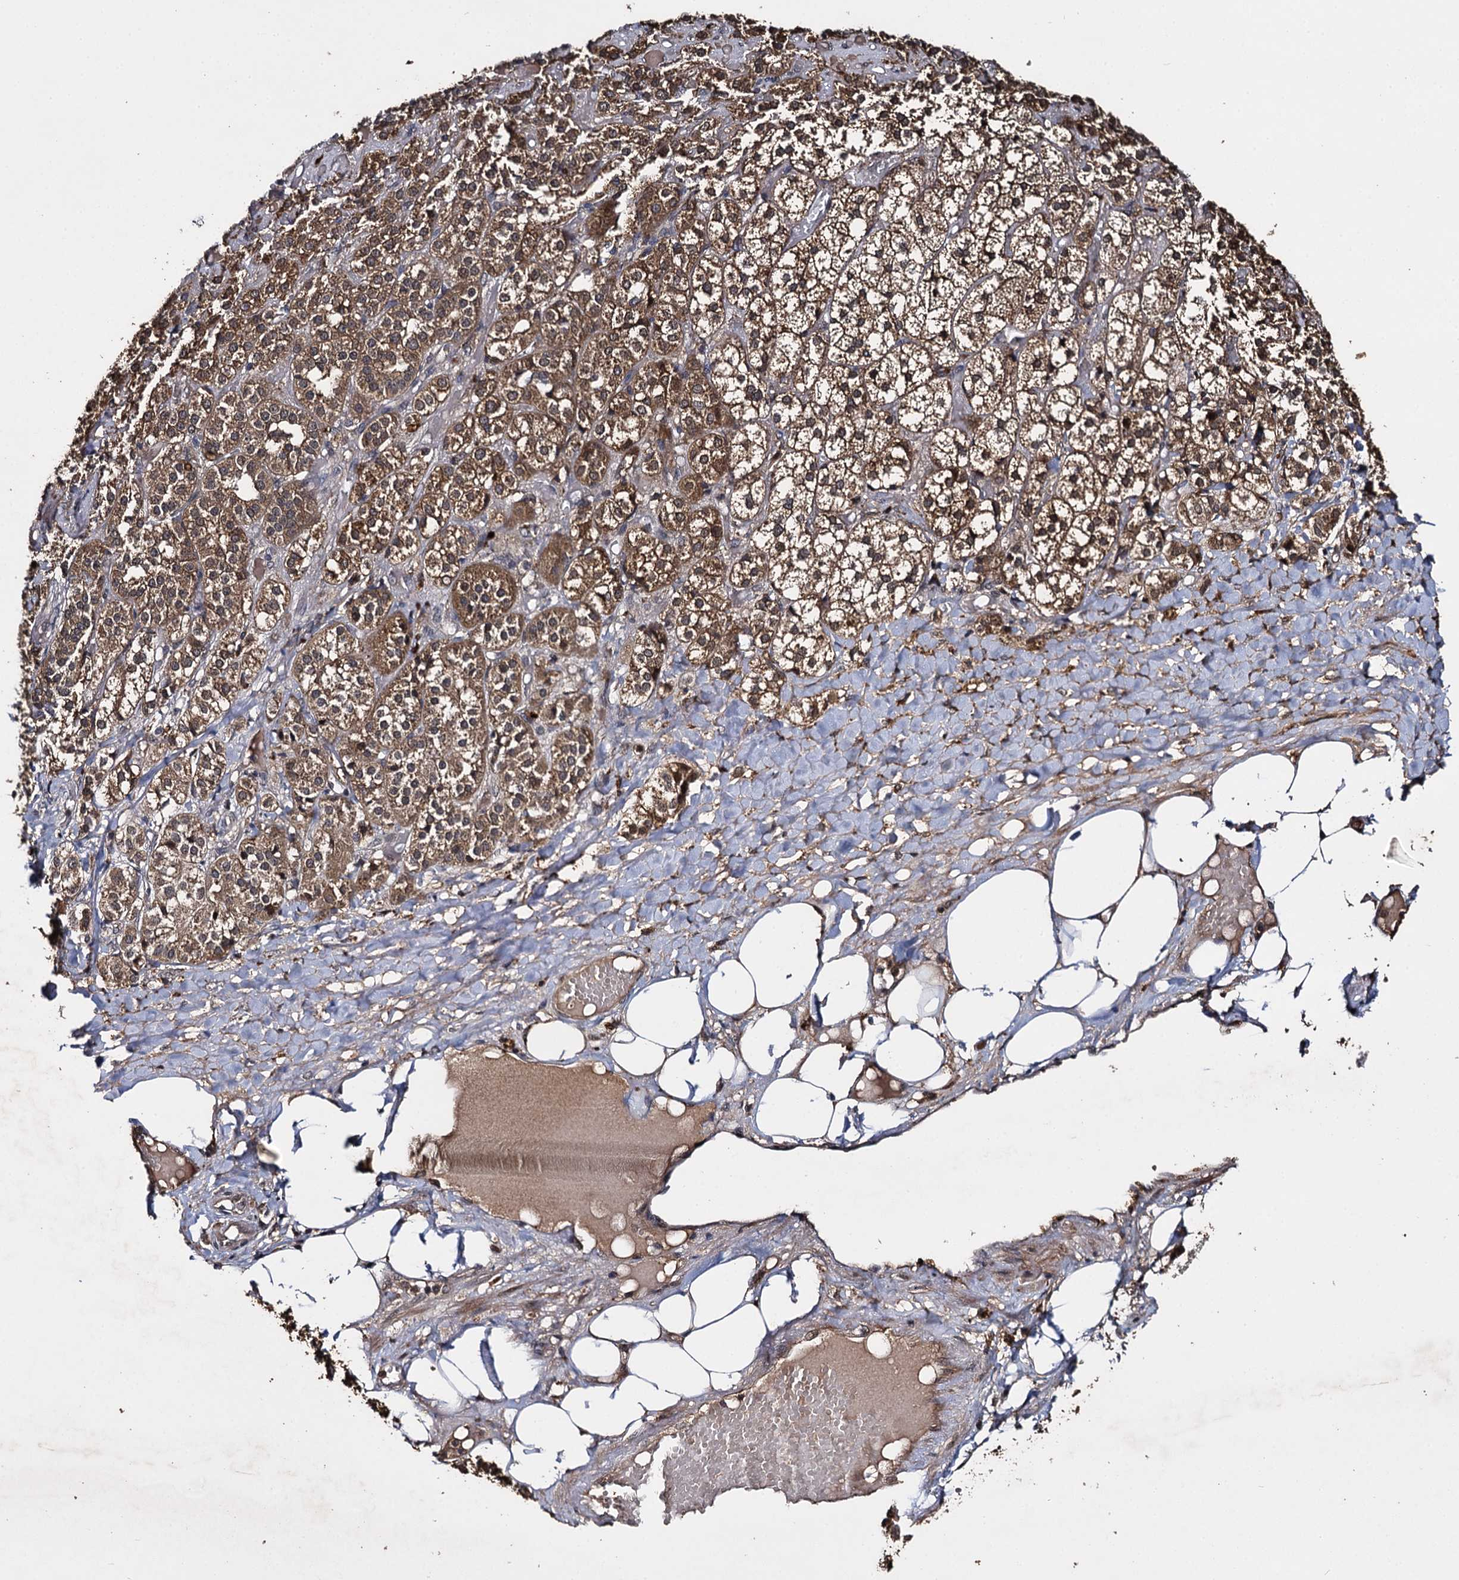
{"staining": {"intensity": "strong", "quantity": ">75%", "location": "cytoplasmic/membranous"}, "tissue": "adrenal gland", "cell_type": "Glandular cells", "image_type": "normal", "snomed": [{"axis": "morphology", "description": "Normal tissue, NOS"}, {"axis": "topography", "description": "Adrenal gland"}], "caption": "Immunohistochemistry image of normal human adrenal gland stained for a protein (brown), which exhibits high levels of strong cytoplasmic/membranous expression in about >75% of glandular cells.", "gene": "SLC46A3", "patient": {"sex": "female", "age": 61}}